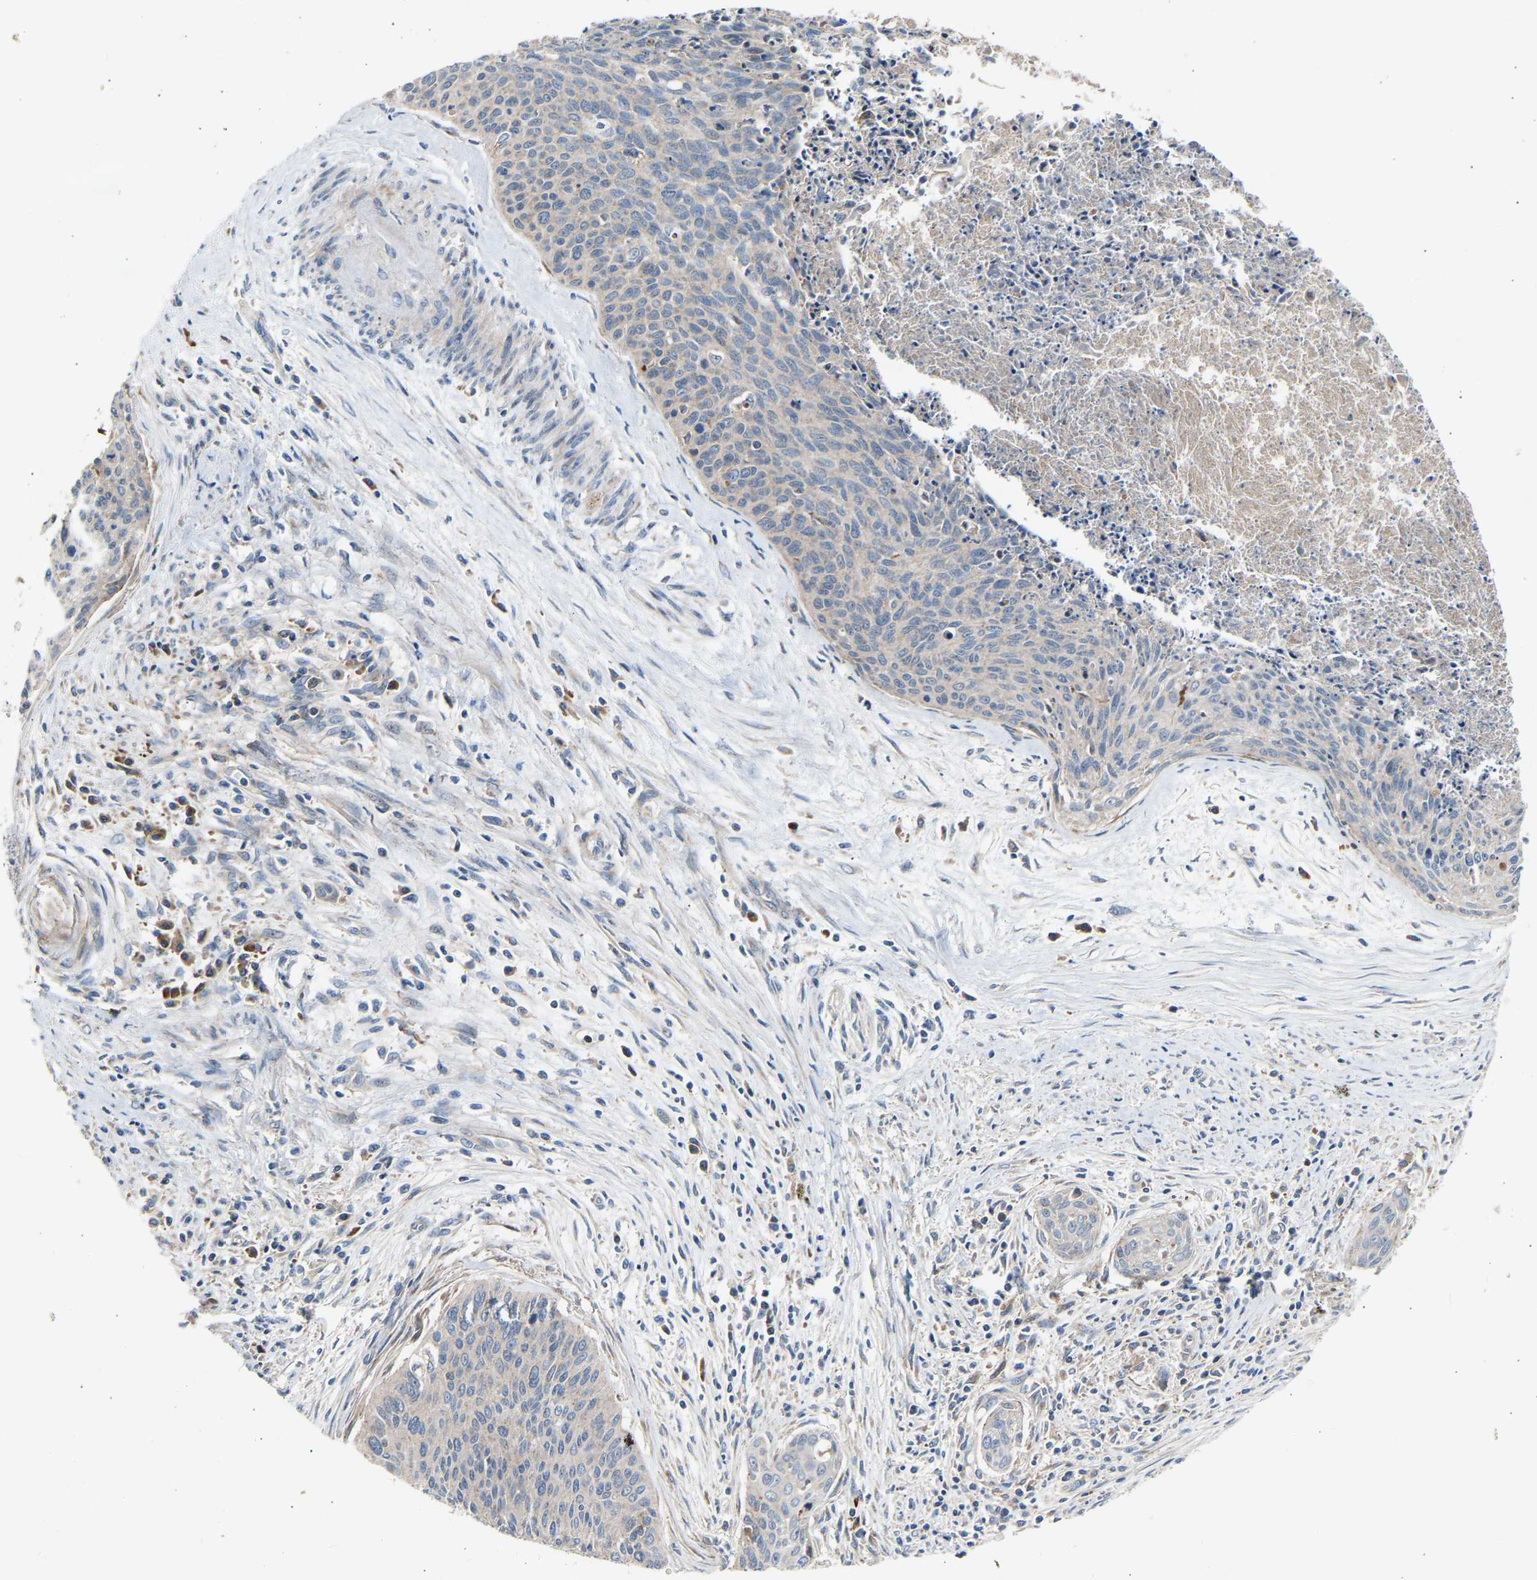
{"staining": {"intensity": "weak", "quantity": "<25%", "location": "cytoplasmic/membranous"}, "tissue": "cervical cancer", "cell_type": "Tumor cells", "image_type": "cancer", "snomed": [{"axis": "morphology", "description": "Squamous cell carcinoma, NOS"}, {"axis": "topography", "description": "Cervix"}], "caption": "Cervical cancer (squamous cell carcinoma) was stained to show a protein in brown. There is no significant expression in tumor cells. (Brightfield microscopy of DAB immunohistochemistry at high magnification).", "gene": "GCN1", "patient": {"sex": "female", "age": 55}}